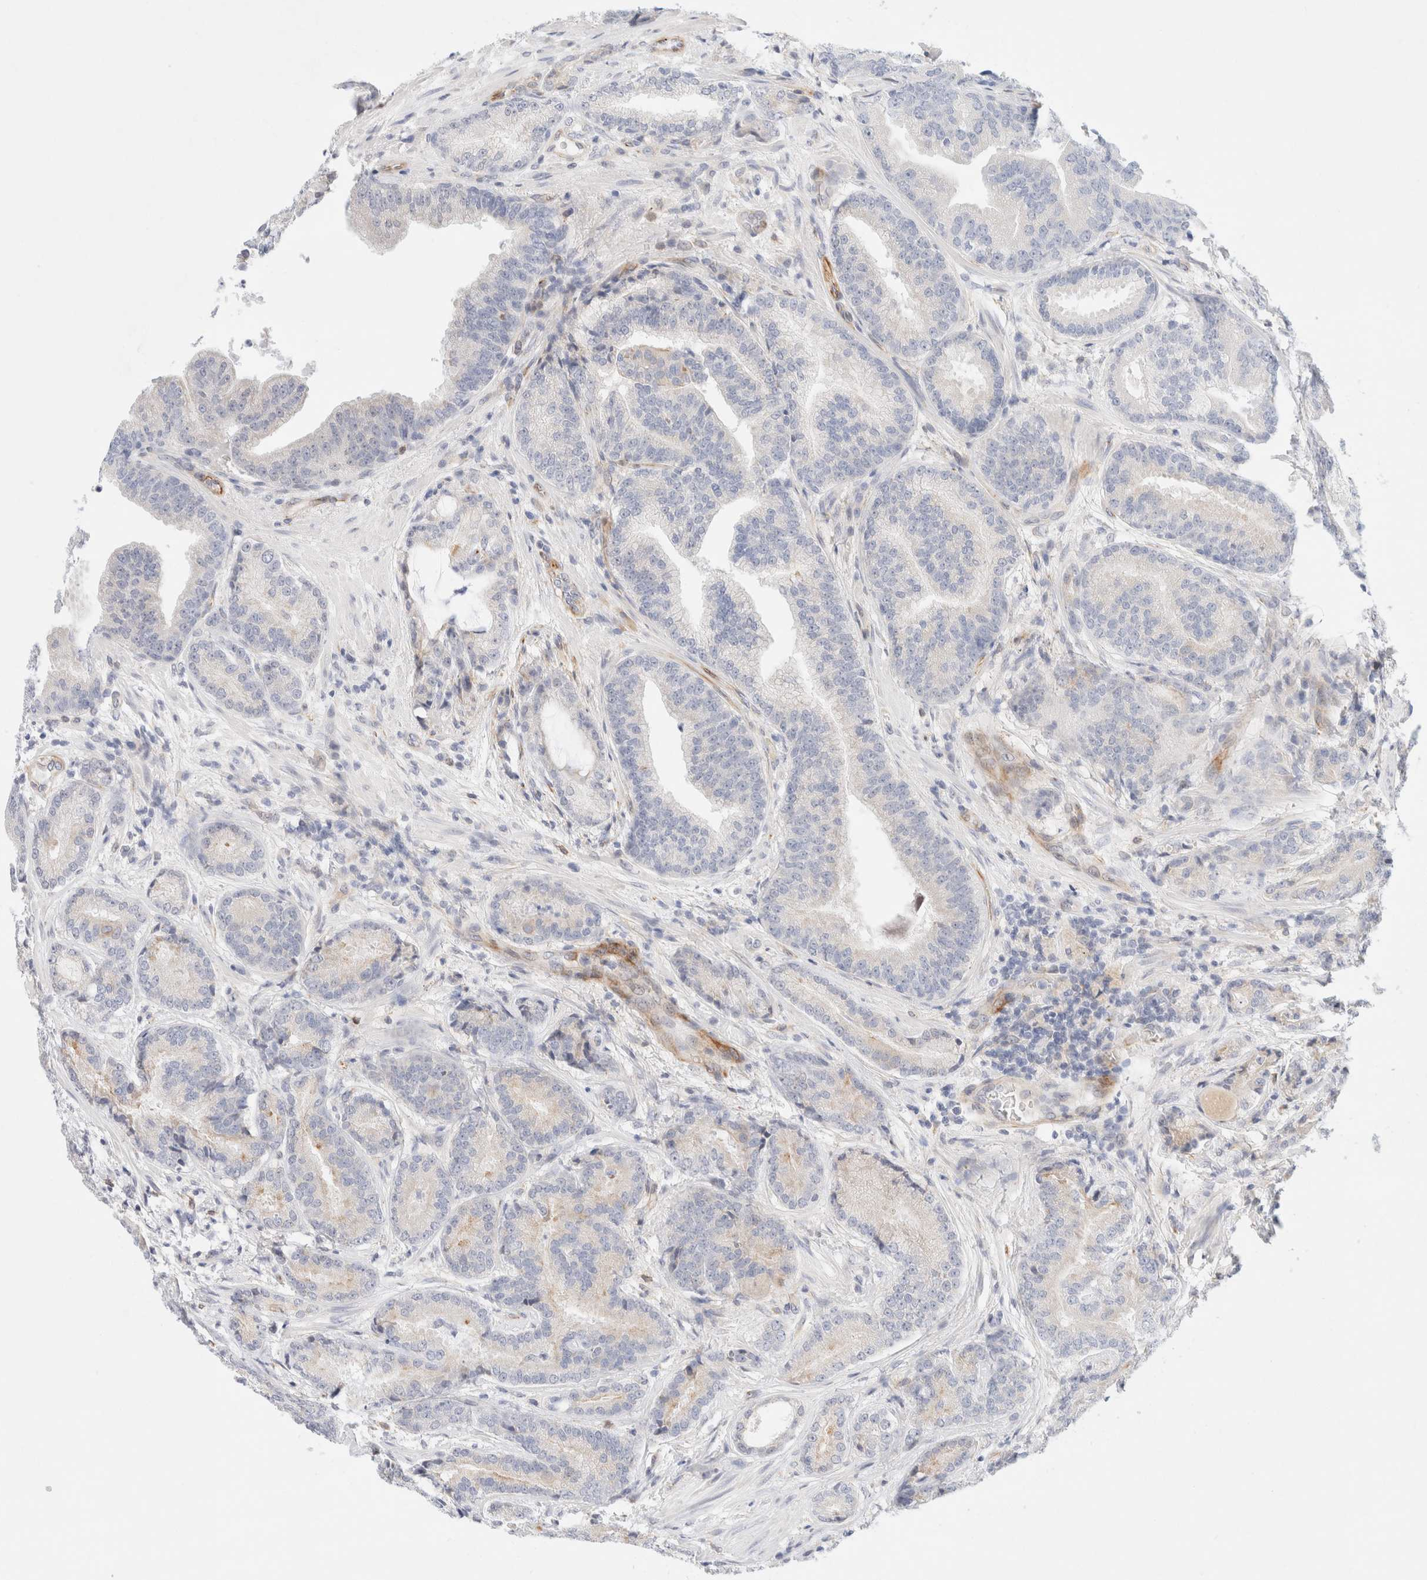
{"staining": {"intensity": "negative", "quantity": "none", "location": "none"}, "tissue": "prostate cancer", "cell_type": "Tumor cells", "image_type": "cancer", "snomed": [{"axis": "morphology", "description": "Adenocarcinoma, High grade"}, {"axis": "topography", "description": "Prostate"}], "caption": "The histopathology image shows no significant positivity in tumor cells of prostate high-grade adenocarcinoma.", "gene": "SLC25A48", "patient": {"sex": "male", "age": 55}}